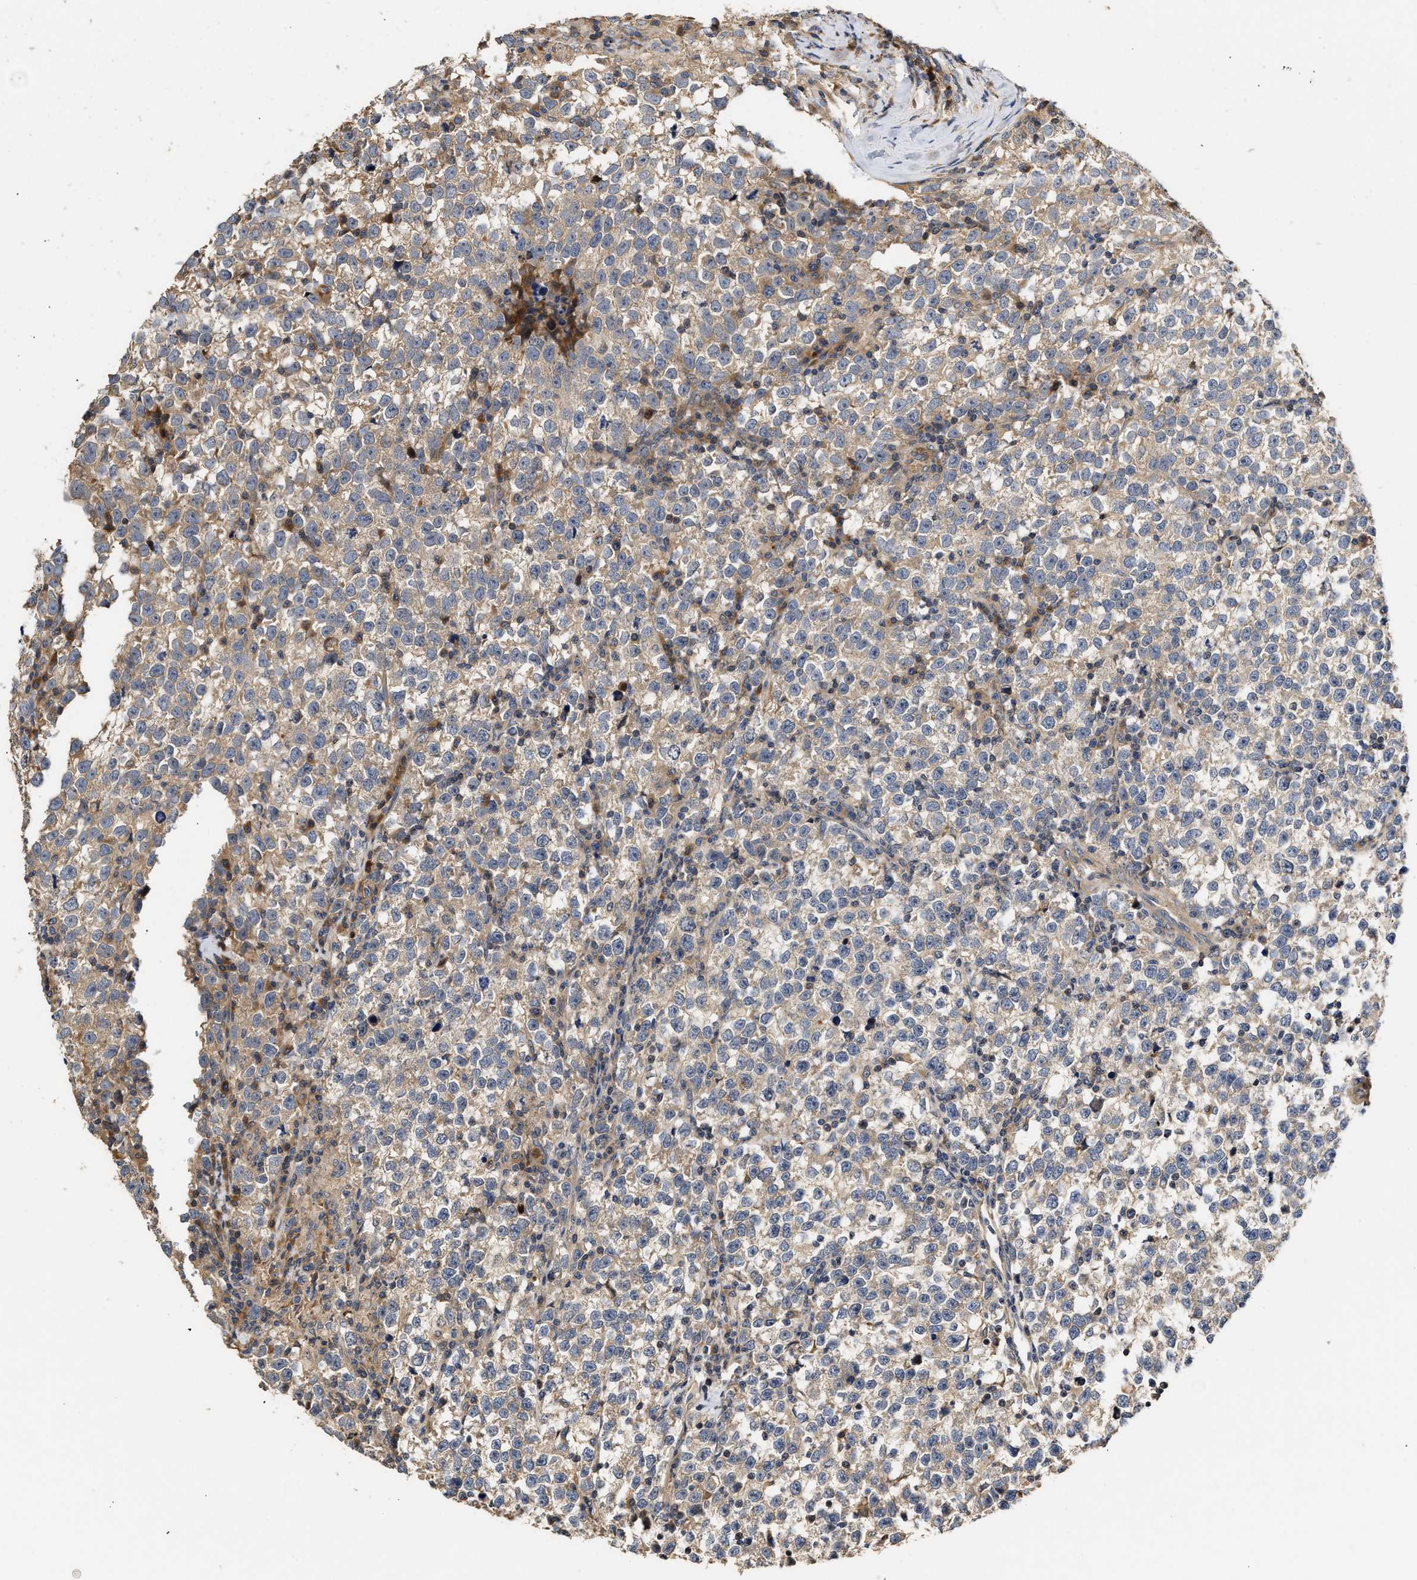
{"staining": {"intensity": "weak", "quantity": ">75%", "location": "cytoplasmic/membranous"}, "tissue": "testis cancer", "cell_type": "Tumor cells", "image_type": "cancer", "snomed": [{"axis": "morphology", "description": "Normal tissue, NOS"}, {"axis": "morphology", "description": "Seminoma, NOS"}, {"axis": "topography", "description": "Testis"}], "caption": "A photomicrograph of testis seminoma stained for a protein displays weak cytoplasmic/membranous brown staining in tumor cells.", "gene": "CLIP2", "patient": {"sex": "male", "age": 43}}